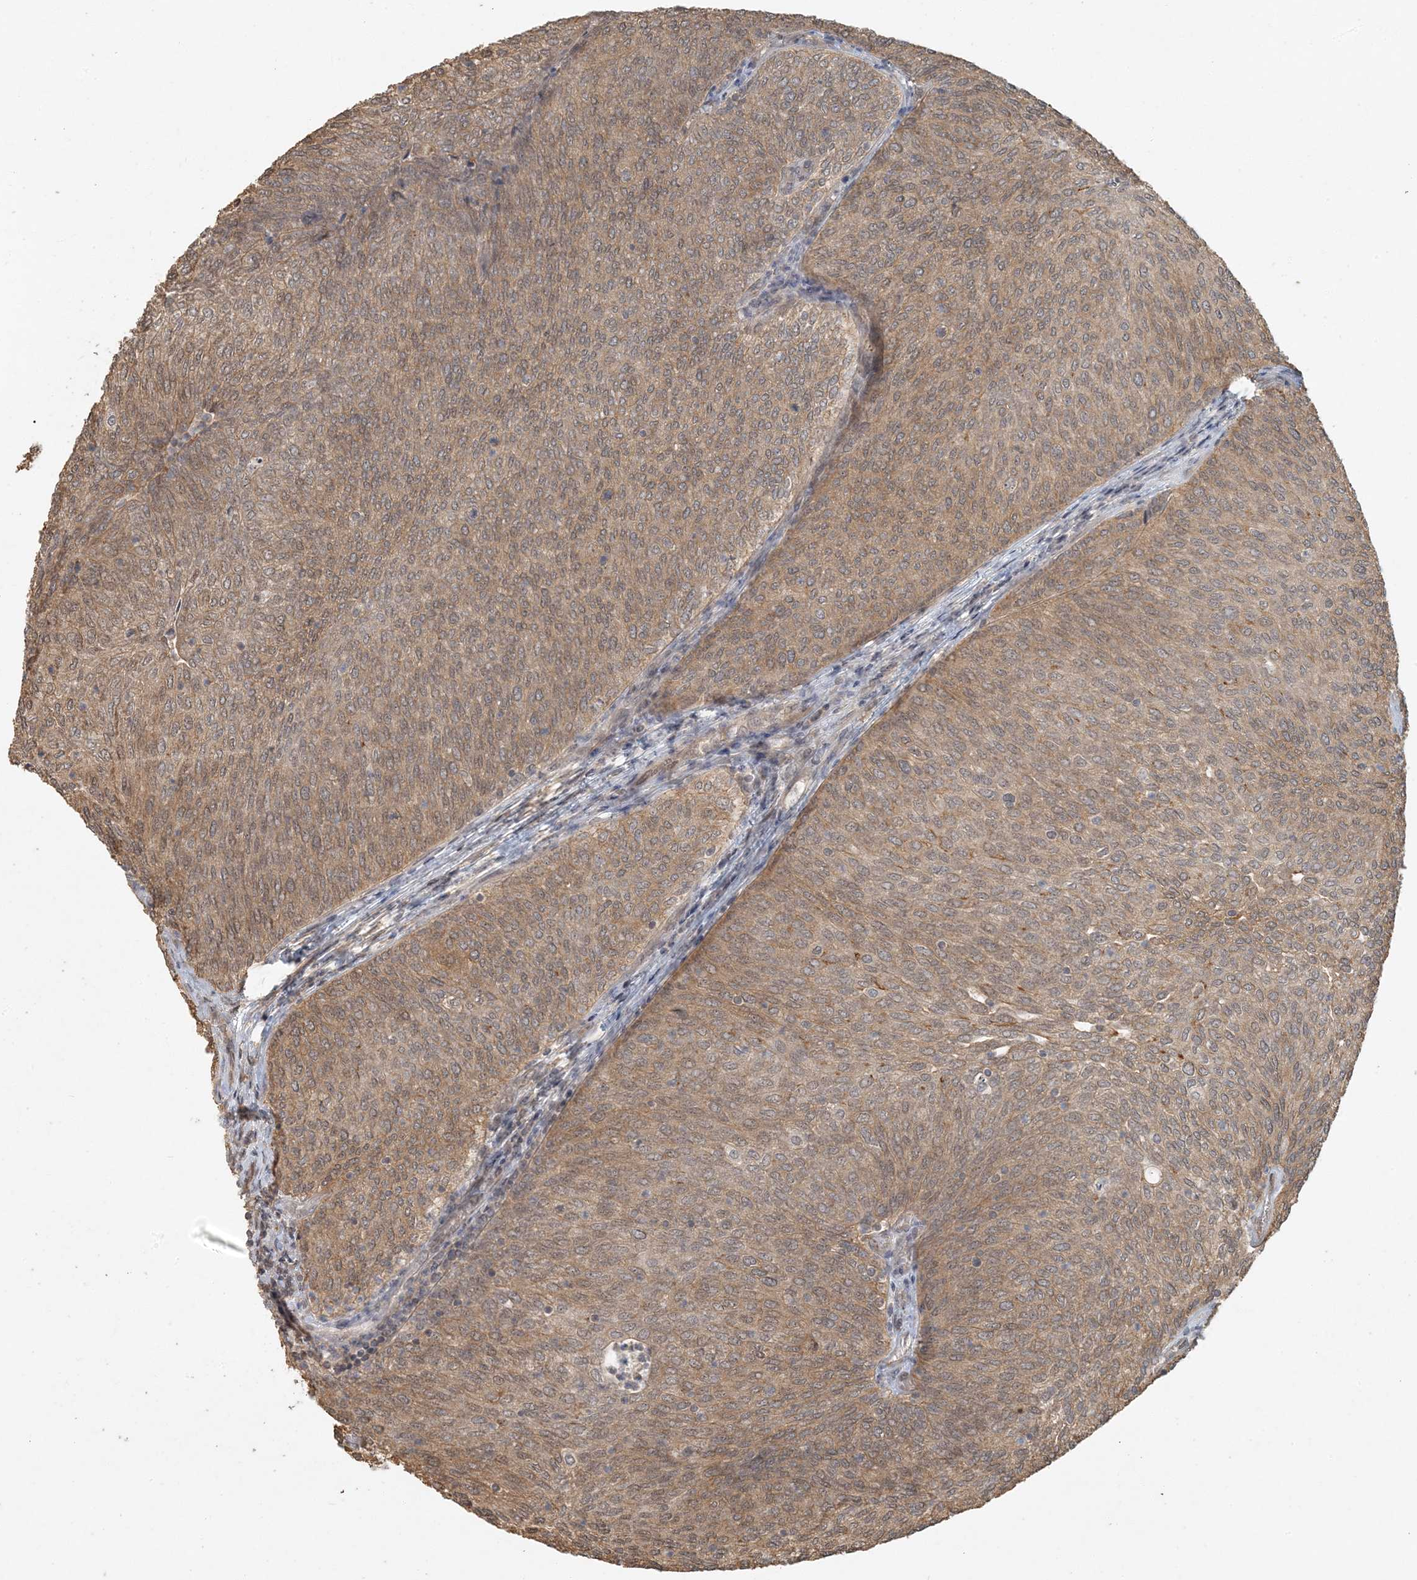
{"staining": {"intensity": "moderate", "quantity": ">75%", "location": "cytoplasmic/membranous"}, "tissue": "urothelial cancer", "cell_type": "Tumor cells", "image_type": "cancer", "snomed": [{"axis": "morphology", "description": "Urothelial carcinoma, Low grade"}, {"axis": "topography", "description": "Urinary bladder"}], "caption": "Urothelial cancer stained with a protein marker demonstrates moderate staining in tumor cells.", "gene": "AK9", "patient": {"sex": "female", "age": 79}}